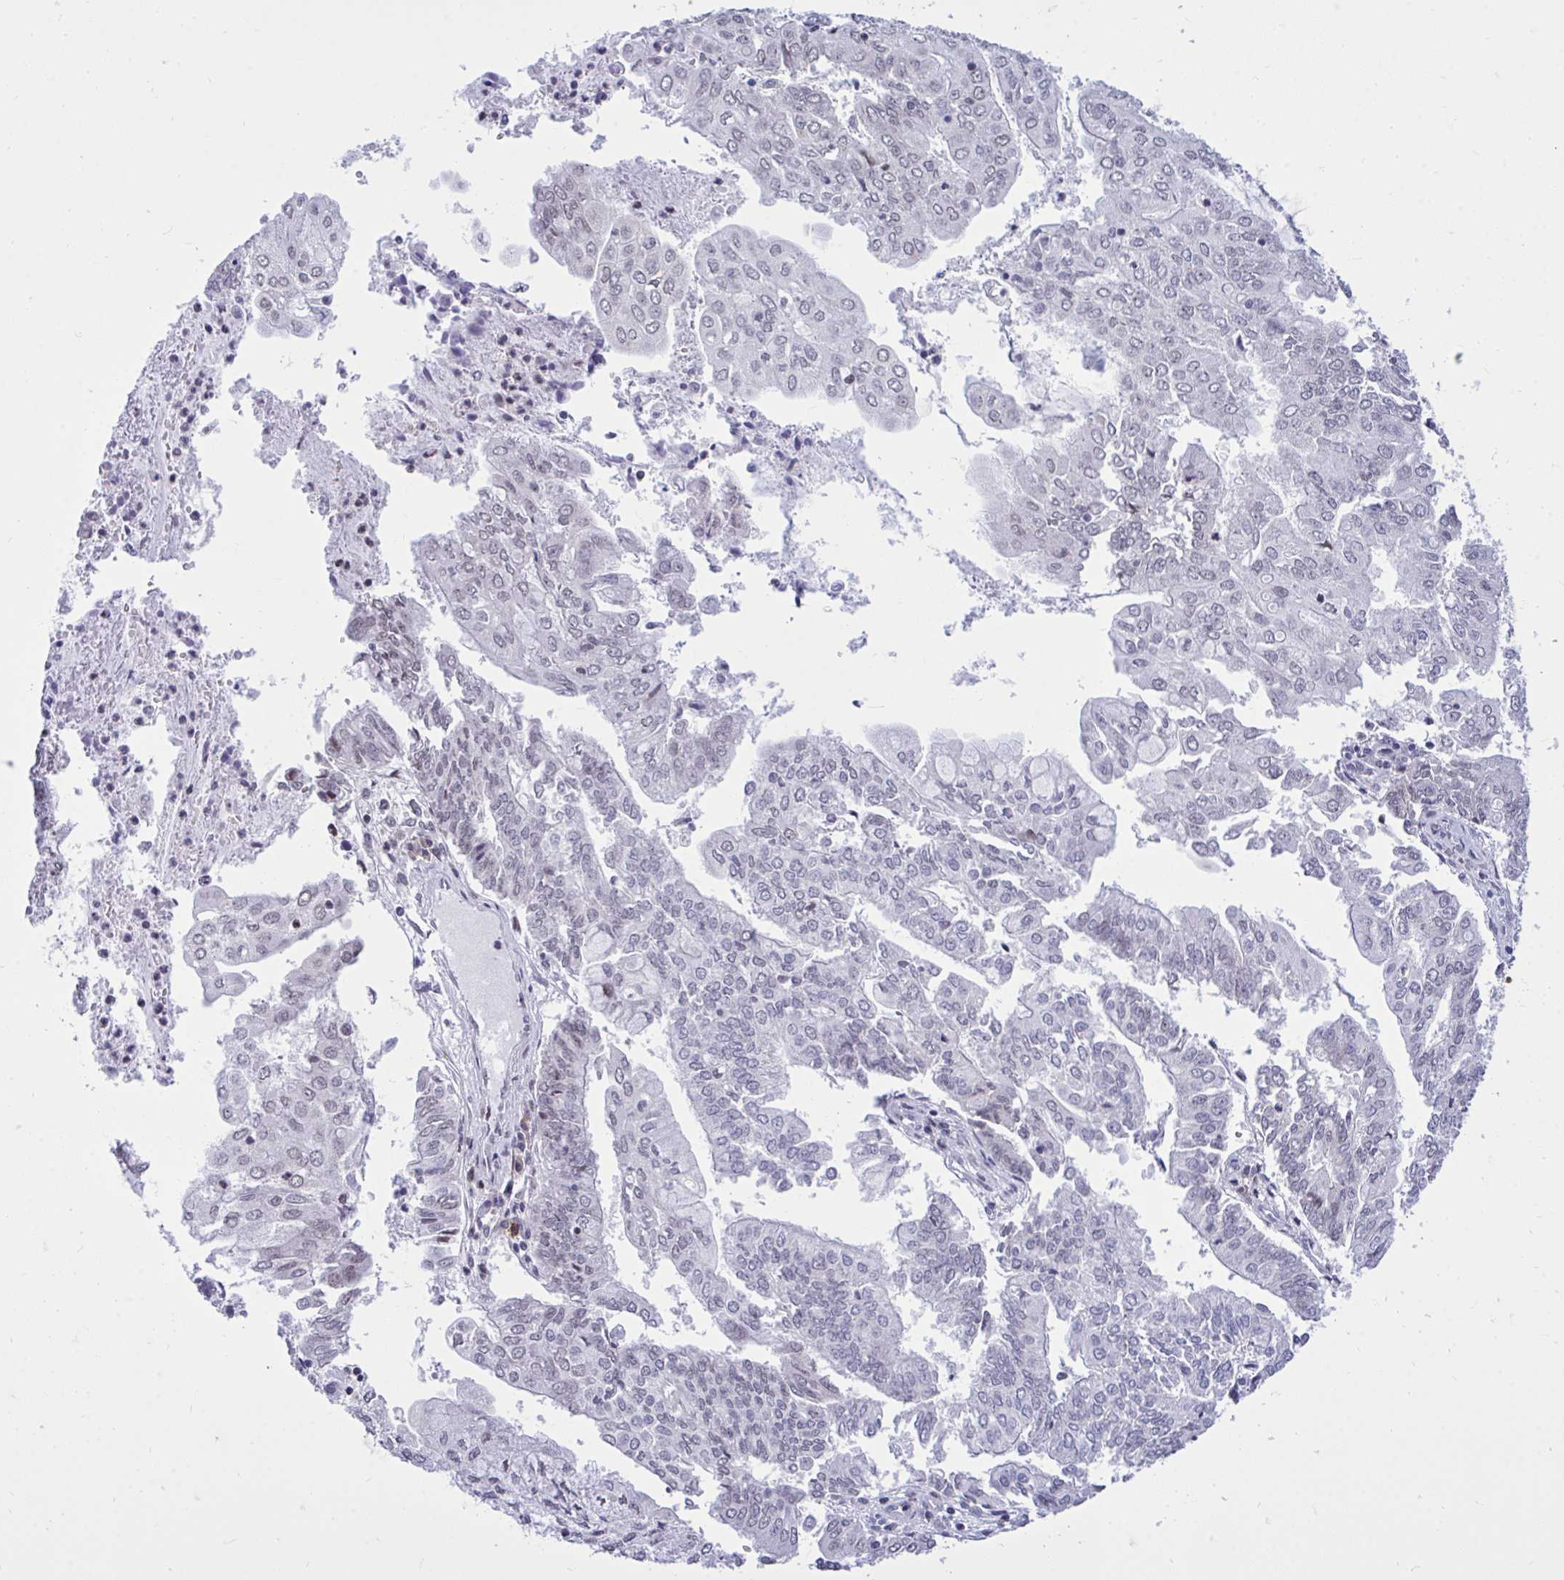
{"staining": {"intensity": "moderate", "quantity": "<25%", "location": "nuclear"}, "tissue": "endometrial cancer", "cell_type": "Tumor cells", "image_type": "cancer", "snomed": [{"axis": "morphology", "description": "Adenocarcinoma, NOS"}, {"axis": "topography", "description": "Endometrium"}], "caption": "Brown immunohistochemical staining in human endometrial cancer reveals moderate nuclear expression in approximately <25% of tumor cells.", "gene": "C1QL2", "patient": {"sex": "female", "age": 61}}